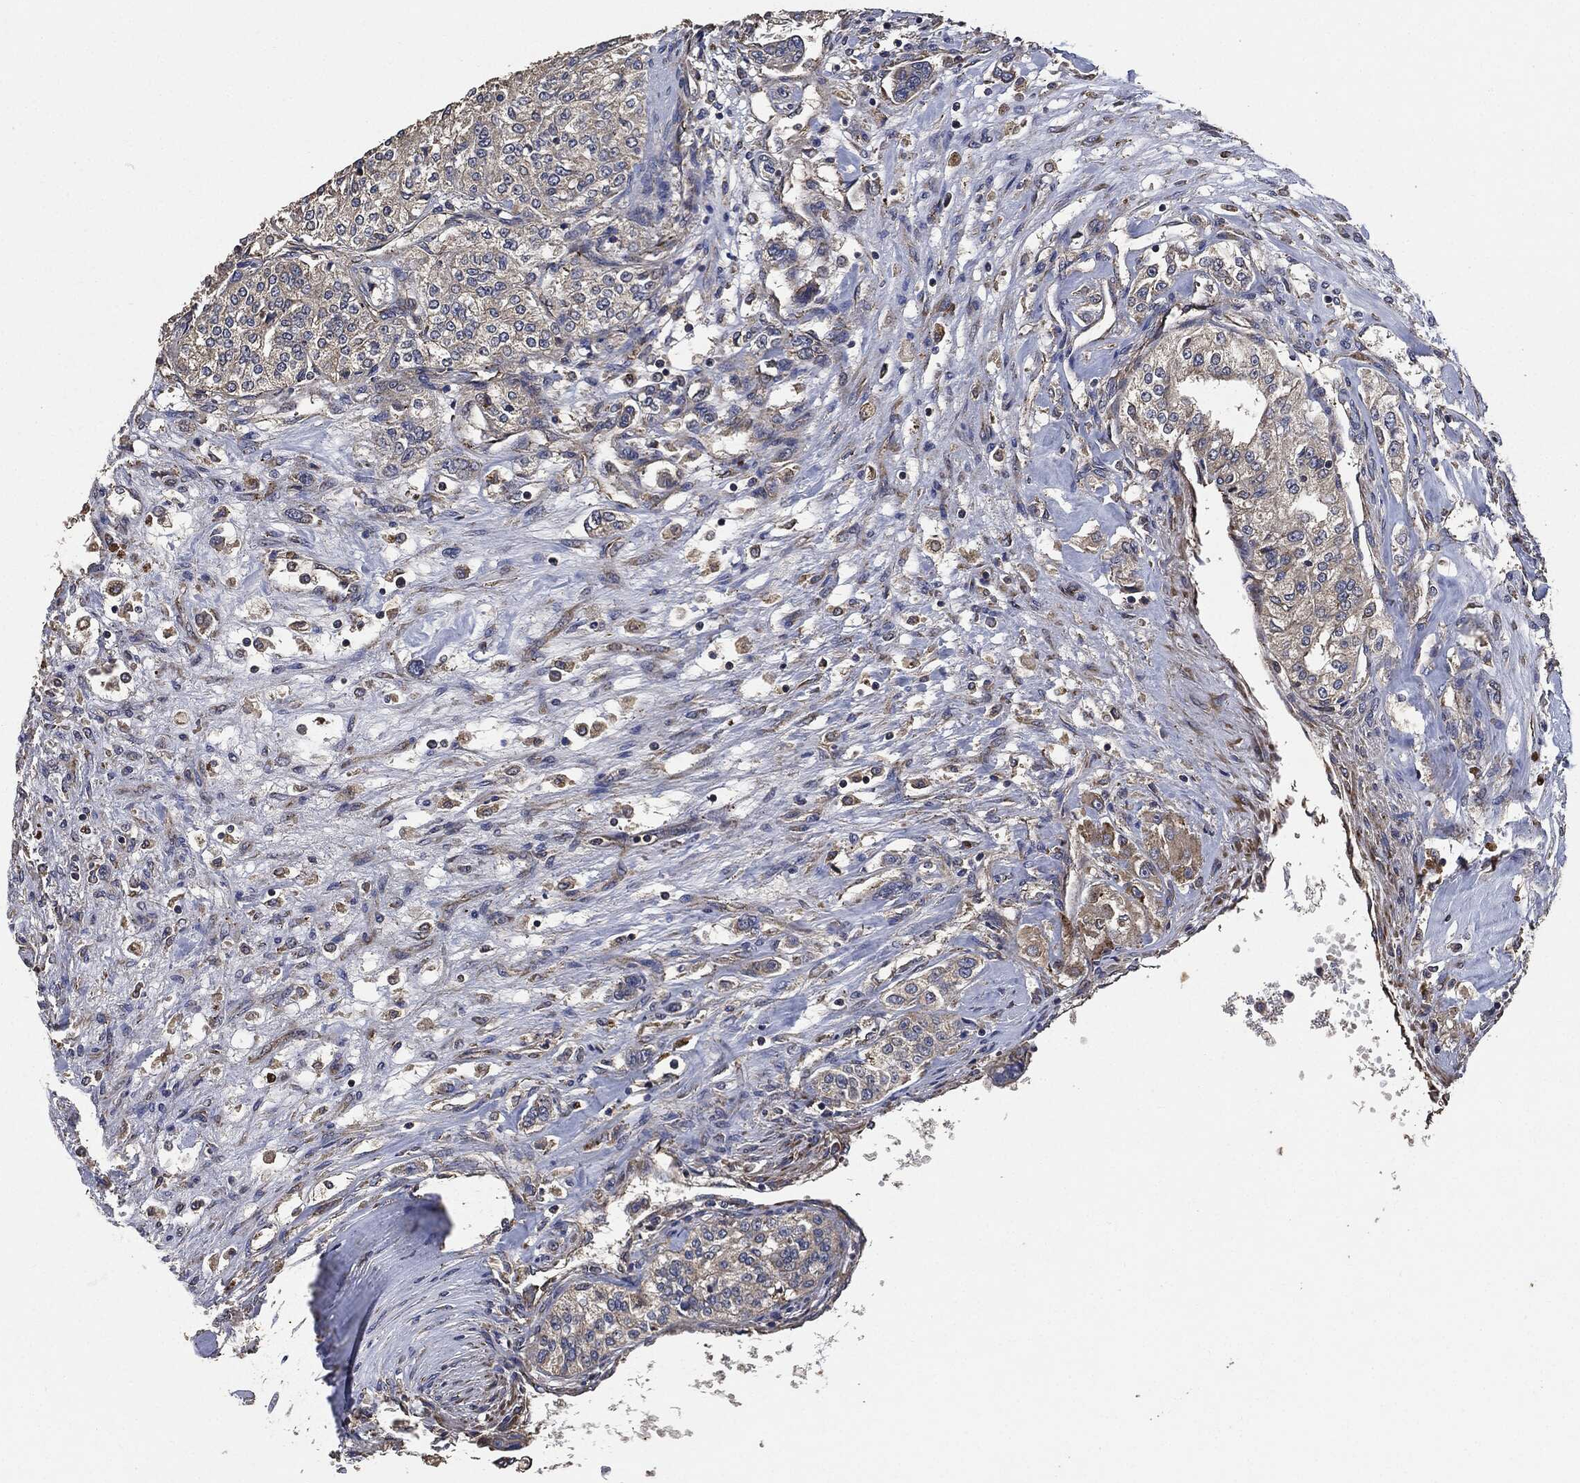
{"staining": {"intensity": "moderate", "quantity": "<25%", "location": "cytoplasmic/membranous"}, "tissue": "renal cancer", "cell_type": "Tumor cells", "image_type": "cancer", "snomed": [{"axis": "morphology", "description": "Adenocarcinoma, NOS"}, {"axis": "topography", "description": "Kidney"}], "caption": "Moderate cytoplasmic/membranous expression for a protein is seen in about <25% of tumor cells of renal cancer (adenocarcinoma) using immunohistochemistry.", "gene": "STK3", "patient": {"sex": "female", "age": 63}}